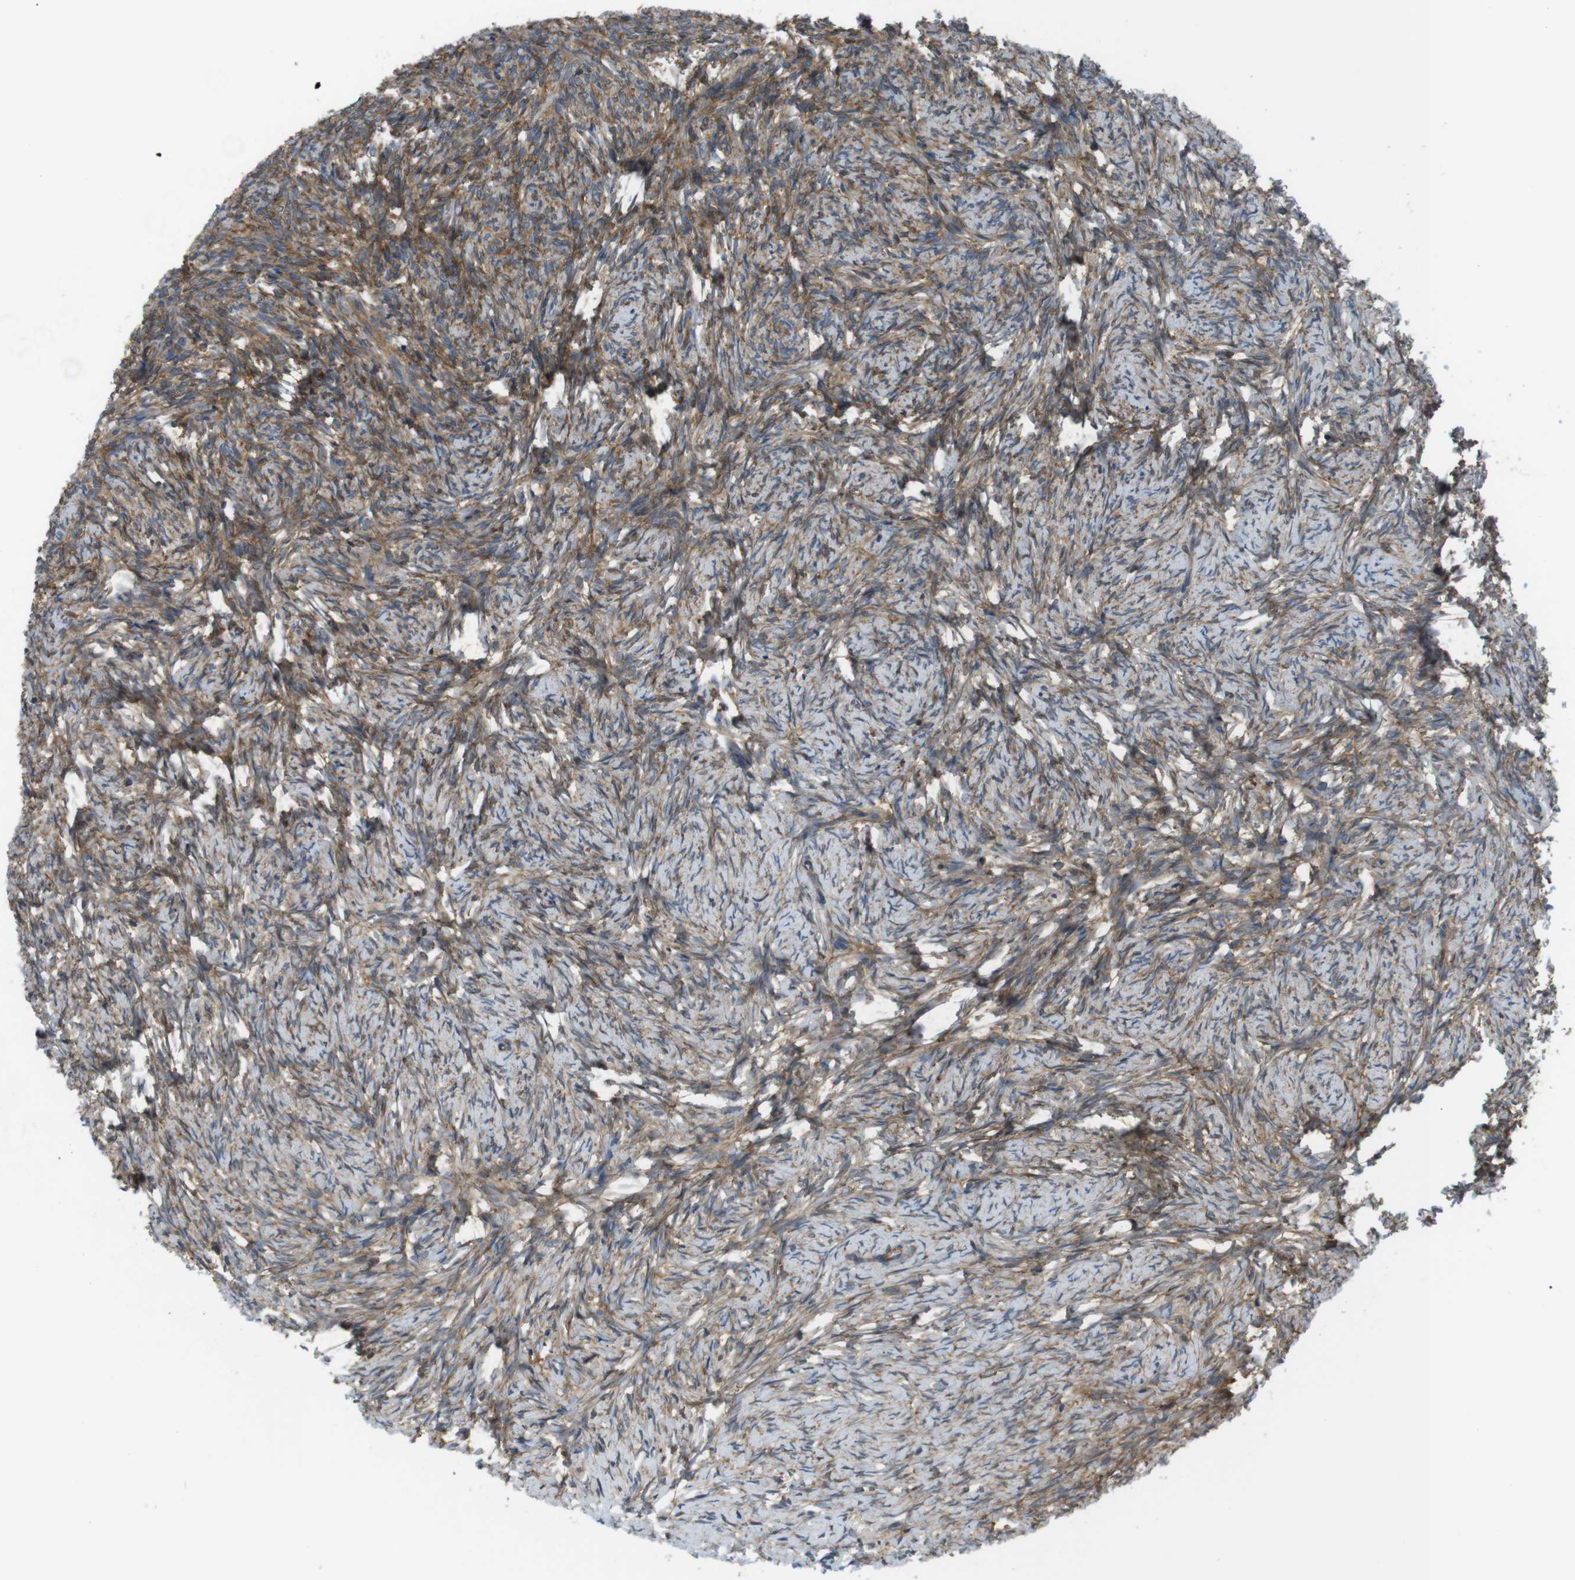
{"staining": {"intensity": "strong", "quantity": ">75%", "location": "cytoplasmic/membranous"}, "tissue": "ovary", "cell_type": "Follicle cells", "image_type": "normal", "snomed": [{"axis": "morphology", "description": "Normal tissue, NOS"}, {"axis": "topography", "description": "Ovary"}], "caption": "DAB (3,3'-diaminobenzidine) immunohistochemical staining of normal ovary exhibits strong cytoplasmic/membranous protein staining in approximately >75% of follicle cells.", "gene": "MTHFD1L", "patient": {"sex": "female", "age": 60}}